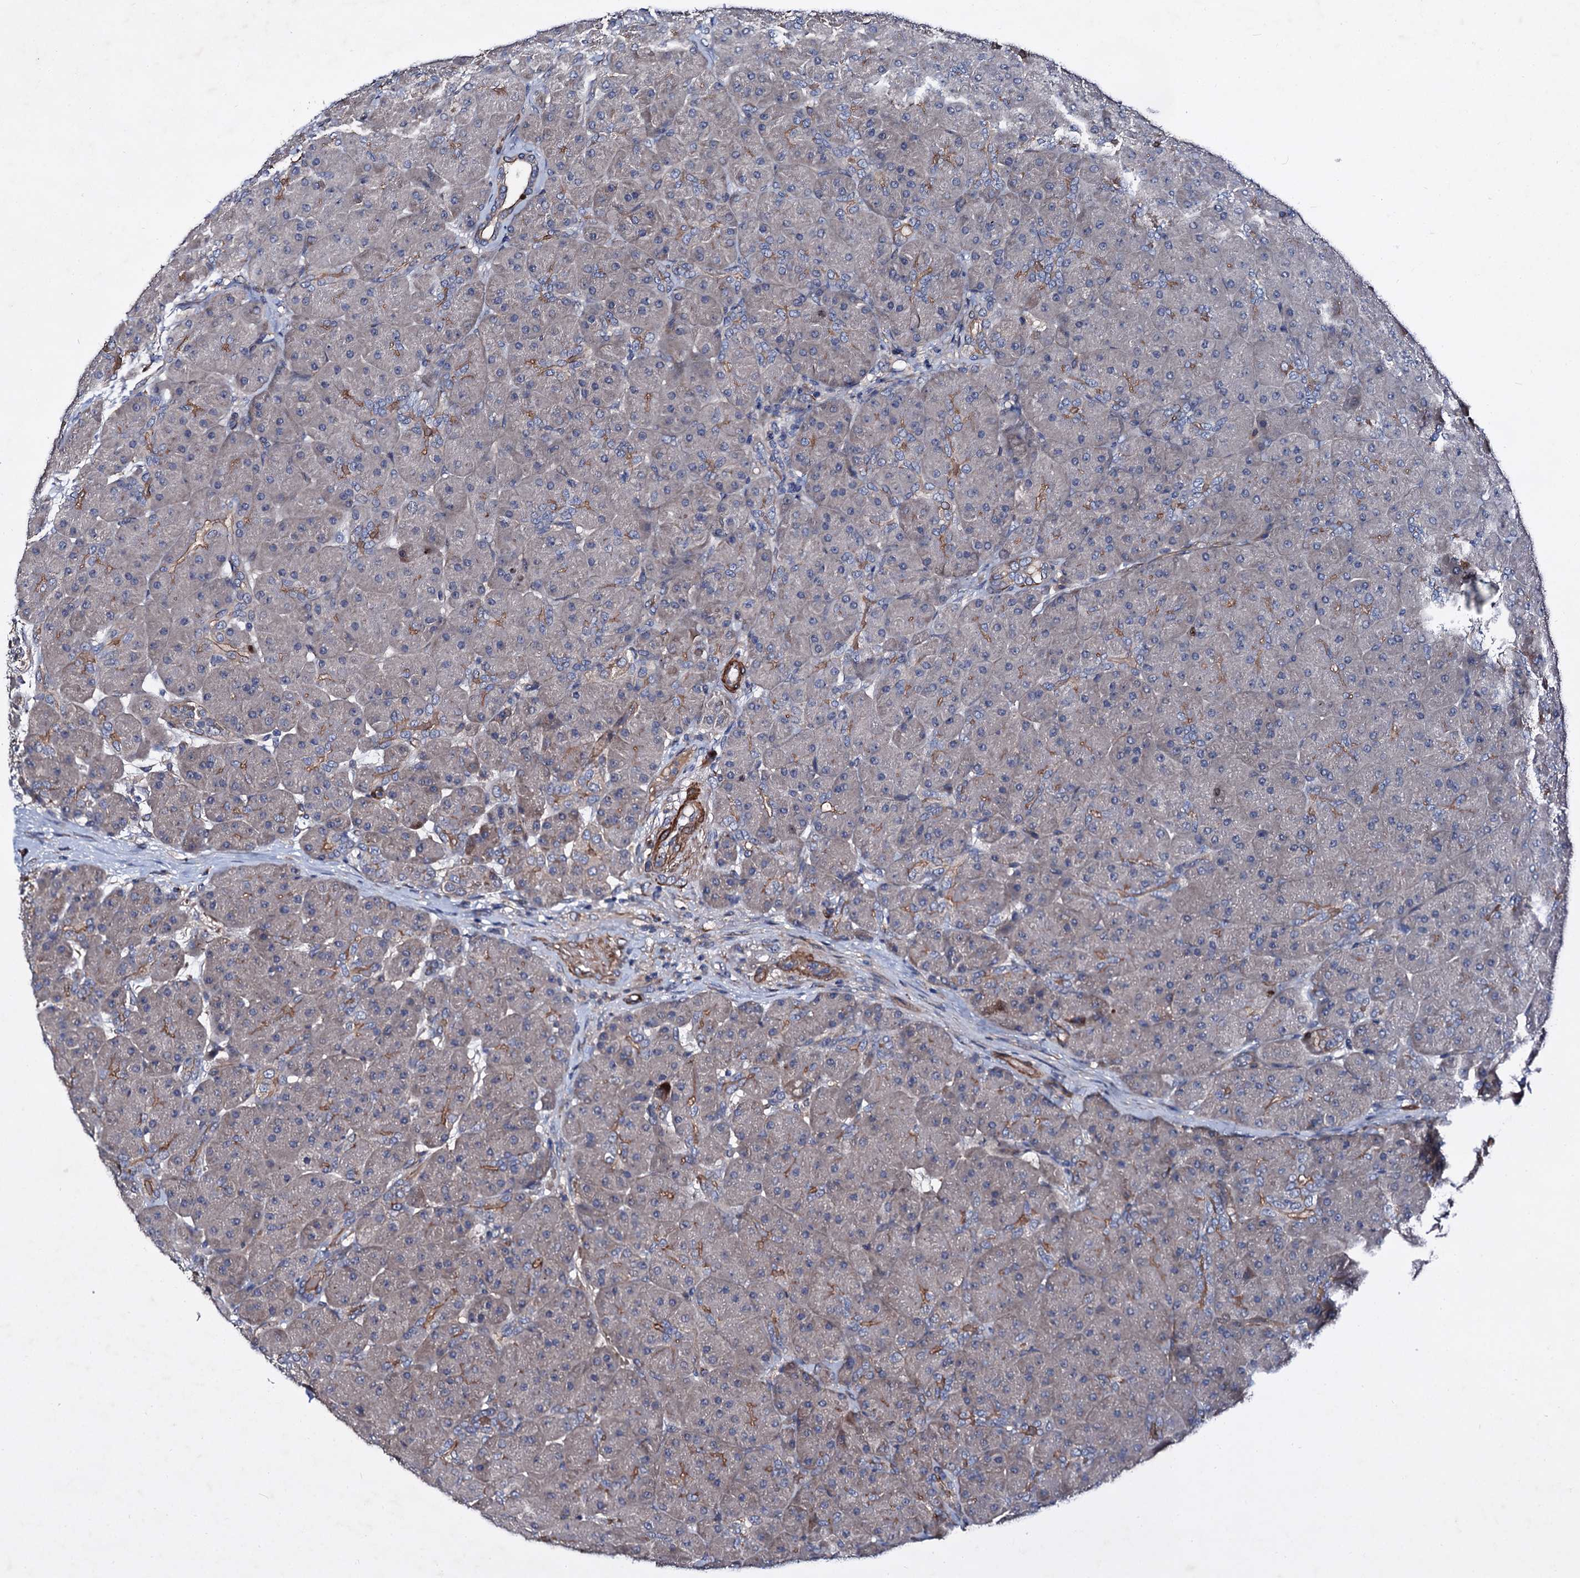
{"staining": {"intensity": "moderate", "quantity": "<25%", "location": "cytoplasmic/membranous"}, "tissue": "pancreas", "cell_type": "Exocrine glandular cells", "image_type": "normal", "snomed": [{"axis": "morphology", "description": "Normal tissue, NOS"}, {"axis": "topography", "description": "Pancreas"}], "caption": "A micrograph showing moderate cytoplasmic/membranous staining in approximately <25% of exocrine glandular cells in unremarkable pancreas, as visualized by brown immunohistochemical staining.", "gene": "ISM2", "patient": {"sex": "male", "age": 66}}